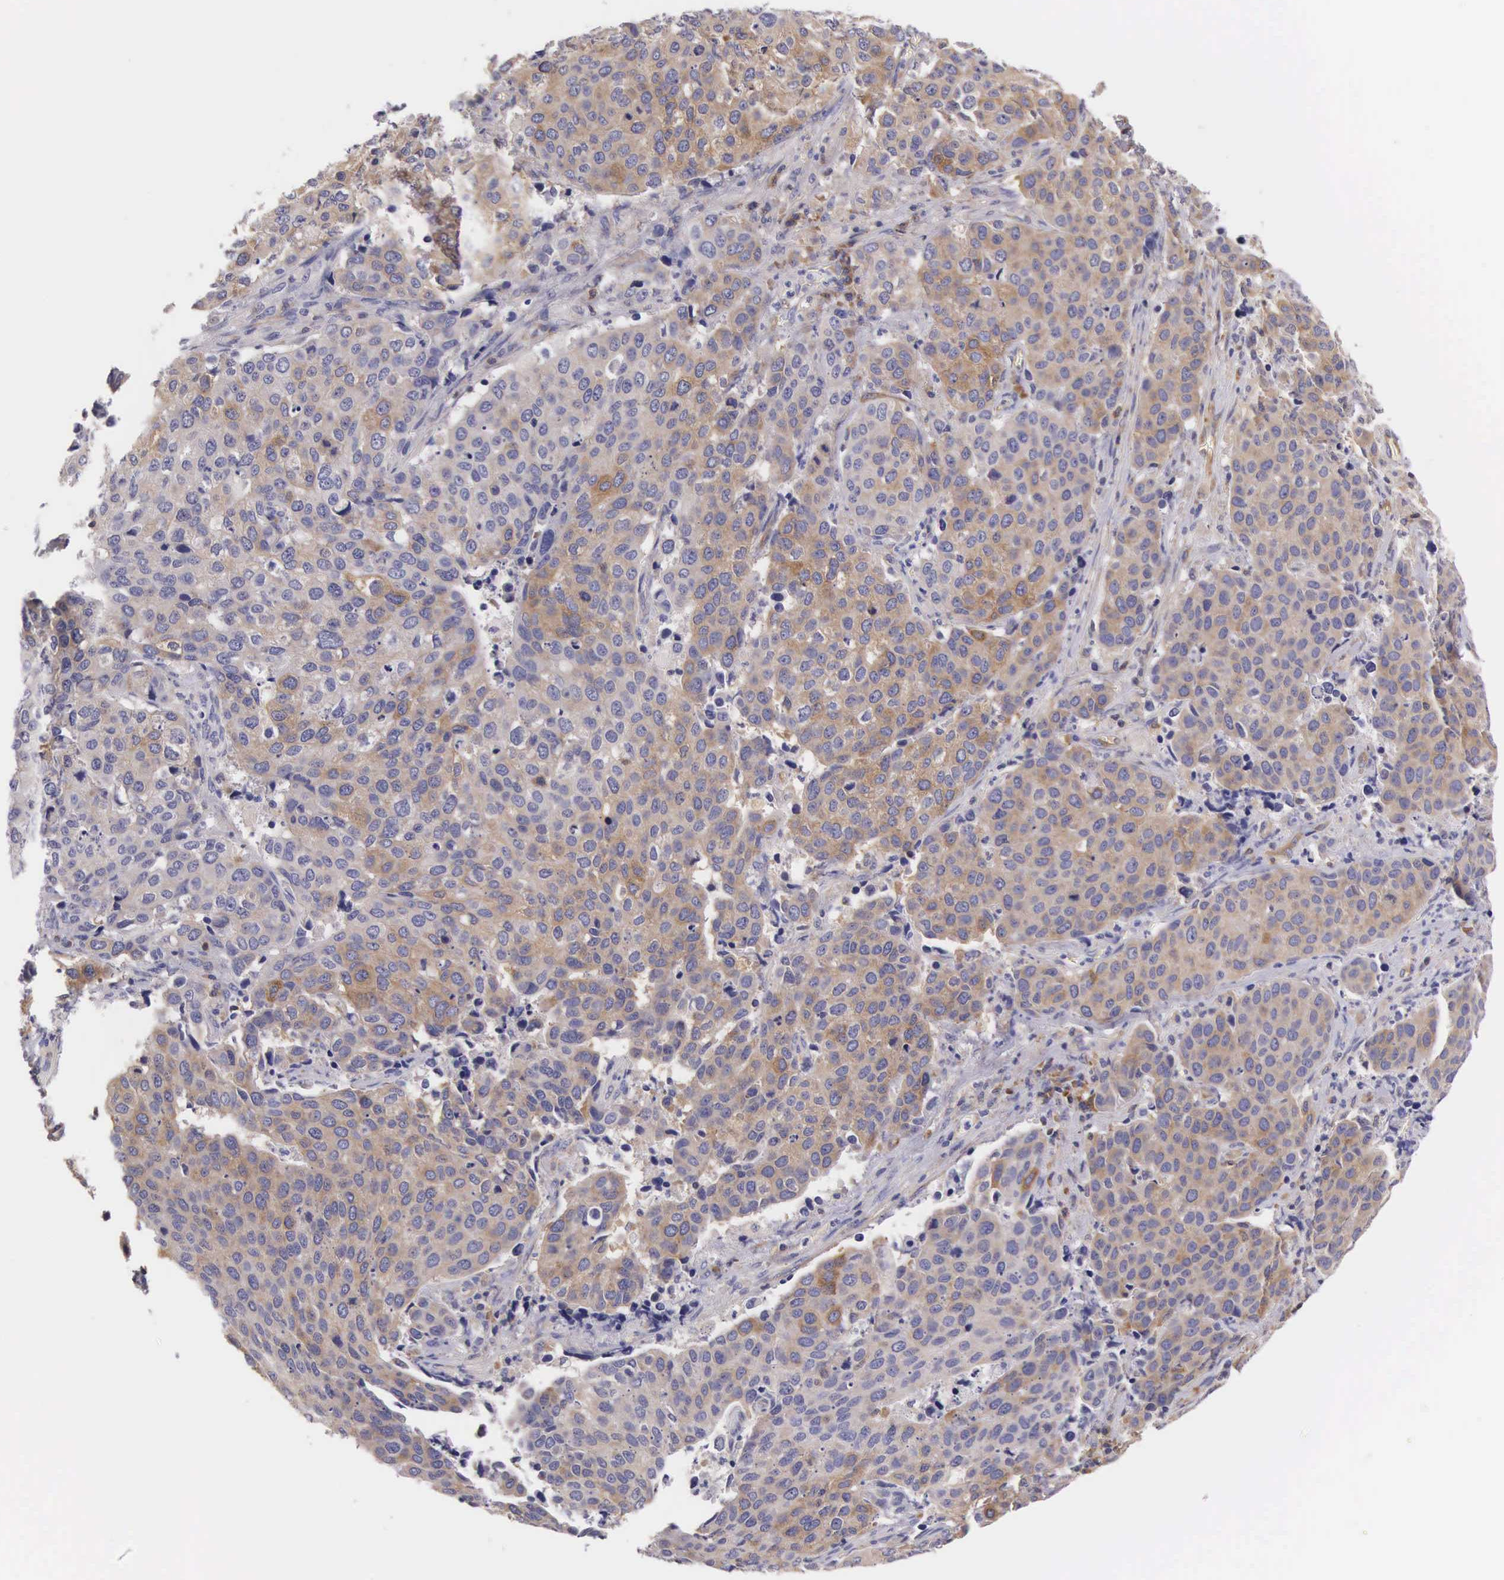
{"staining": {"intensity": "moderate", "quantity": ">75%", "location": "cytoplasmic/membranous"}, "tissue": "cervical cancer", "cell_type": "Tumor cells", "image_type": "cancer", "snomed": [{"axis": "morphology", "description": "Squamous cell carcinoma, NOS"}, {"axis": "topography", "description": "Cervix"}], "caption": "Protein staining reveals moderate cytoplasmic/membranous expression in about >75% of tumor cells in squamous cell carcinoma (cervical). (DAB (3,3'-diaminobenzidine) = brown stain, brightfield microscopy at high magnification).", "gene": "OSBPL3", "patient": {"sex": "female", "age": 54}}